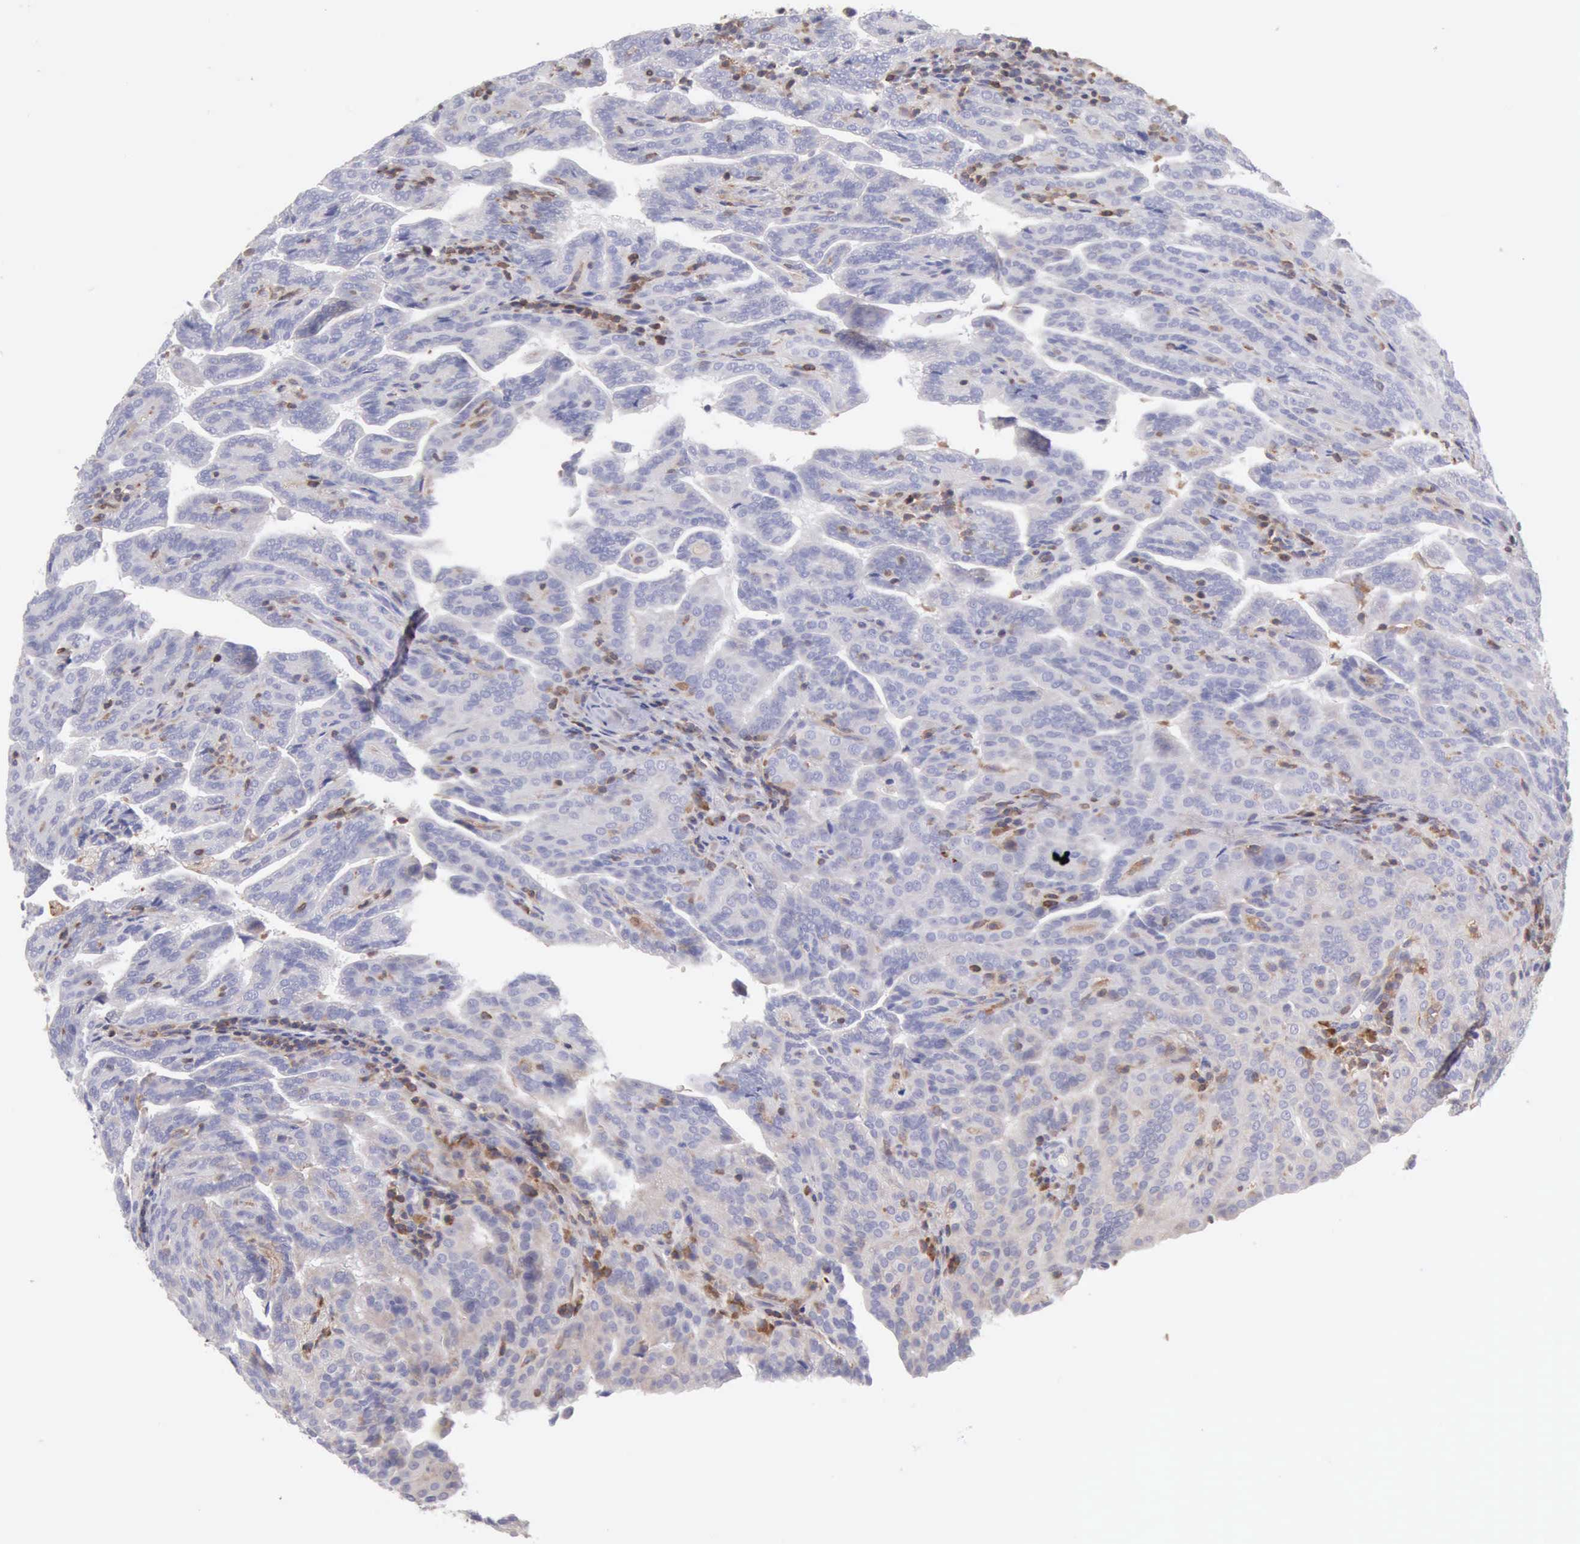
{"staining": {"intensity": "negative", "quantity": "none", "location": "none"}, "tissue": "renal cancer", "cell_type": "Tumor cells", "image_type": "cancer", "snomed": [{"axis": "morphology", "description": "Adenocarcinoma, NOS"}, {"axis": "topography", "description": "Kidney"}], "caption": "Tumor cells show no significant protein positivity in renal adenocarcinoma. (DAB (3,3'-diaminobenzidine) immunohistochemistry (IHC), high magnification).", "gene": "SASH3", "patient": {"sex": "male", "age": 61}}